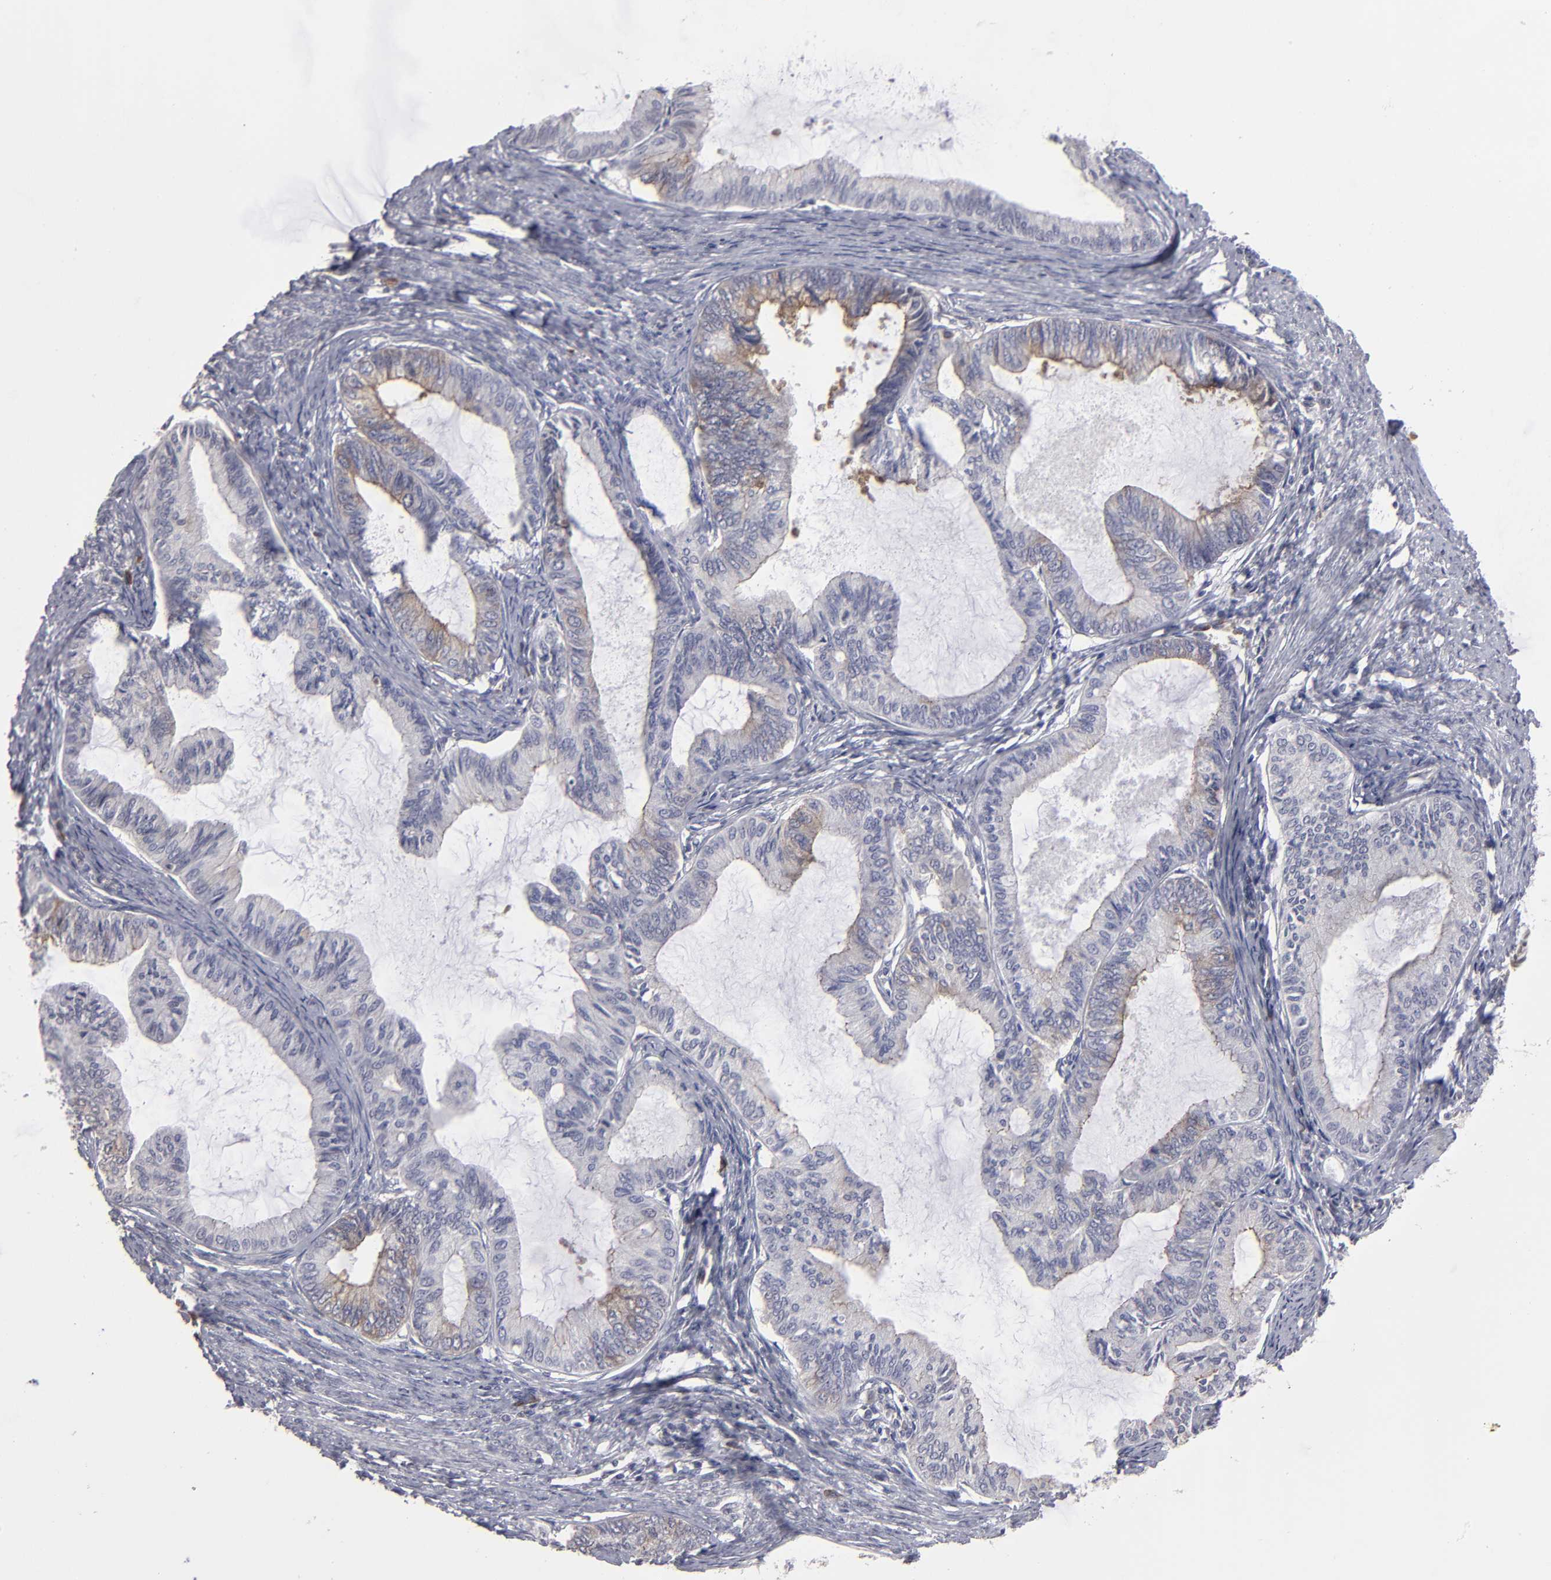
{"staining": {"intensity": "moderate", "quantity": "<25%", "location": "cytoplasmic/membranous"}, "tissue": "endometrial cancer", "cell_type": "Tumor cells", "image_type": "cancer", "snomed": [{"axis": "morphology", "description": "Adenocarcinoma, NOS"}, {"axis": "topography", "description": "Endometrium"}], "caption": "Tumor cells reveal low levels of moderate cytoplasmic/membranous positivity in approximately <25% of cells in endometrial cancer.", "gene": "CEP97", "patient": {"sex": "female", "age": 86}}